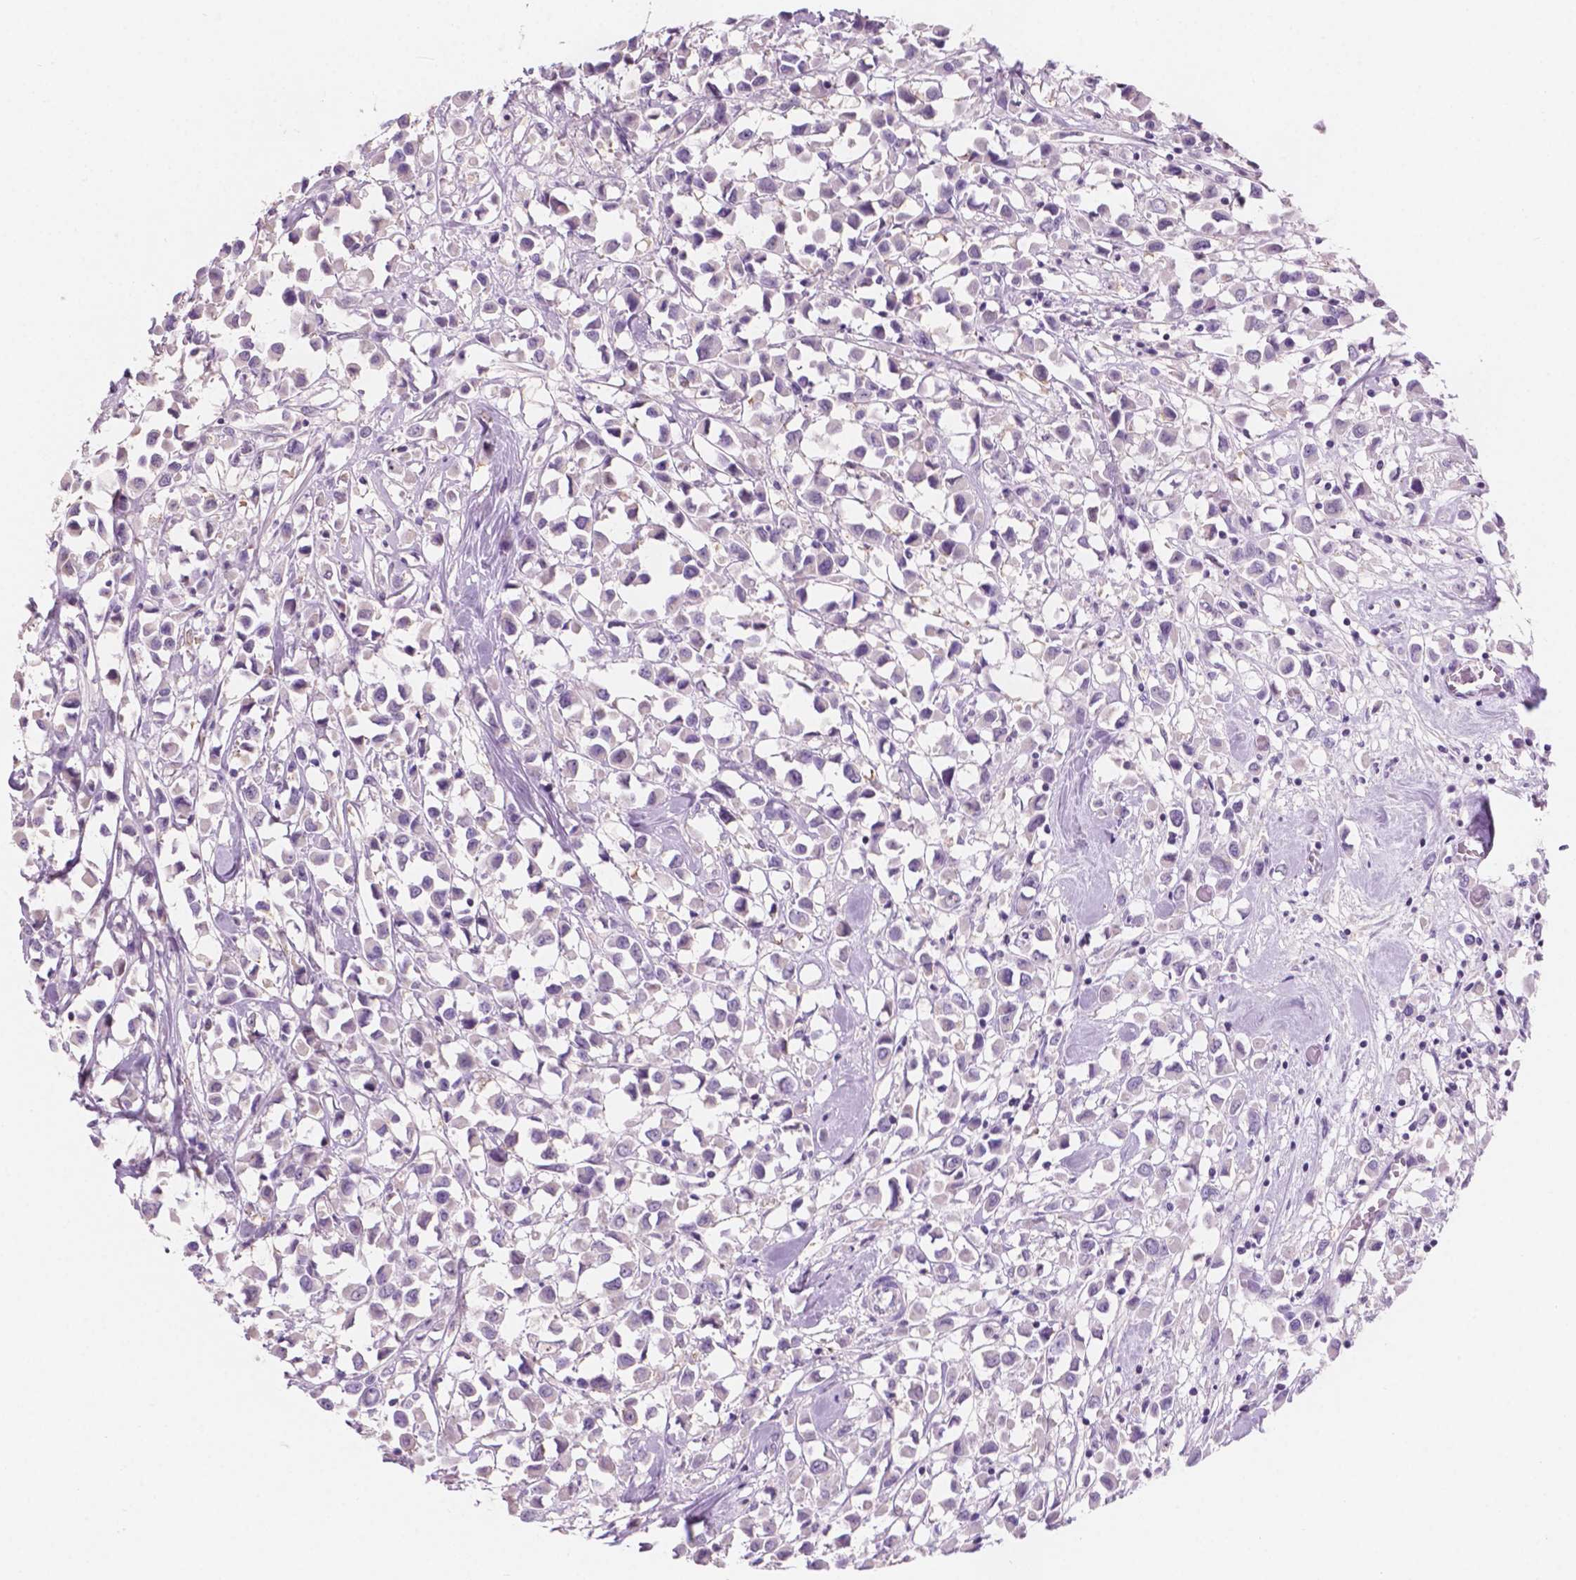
{"staining": {"intensity": "negative", "quantity": "none", "location": "none"}, "tissue": "breast cancer", "cell_type": "Tumor cells", "image_type": "cancer", "snomed": [{"axis": "morphology", "description": "Duct carcinoma"}, {"axis": "topography", "description": "Breast"}], "caption": "This is an immunohistochemistry (IHC) image of breast infiltrating ductal carcinoma. There is no positivity in tumor cells.", "gene": "SBSN", "patient": {"sex": "female", "age": 61}}